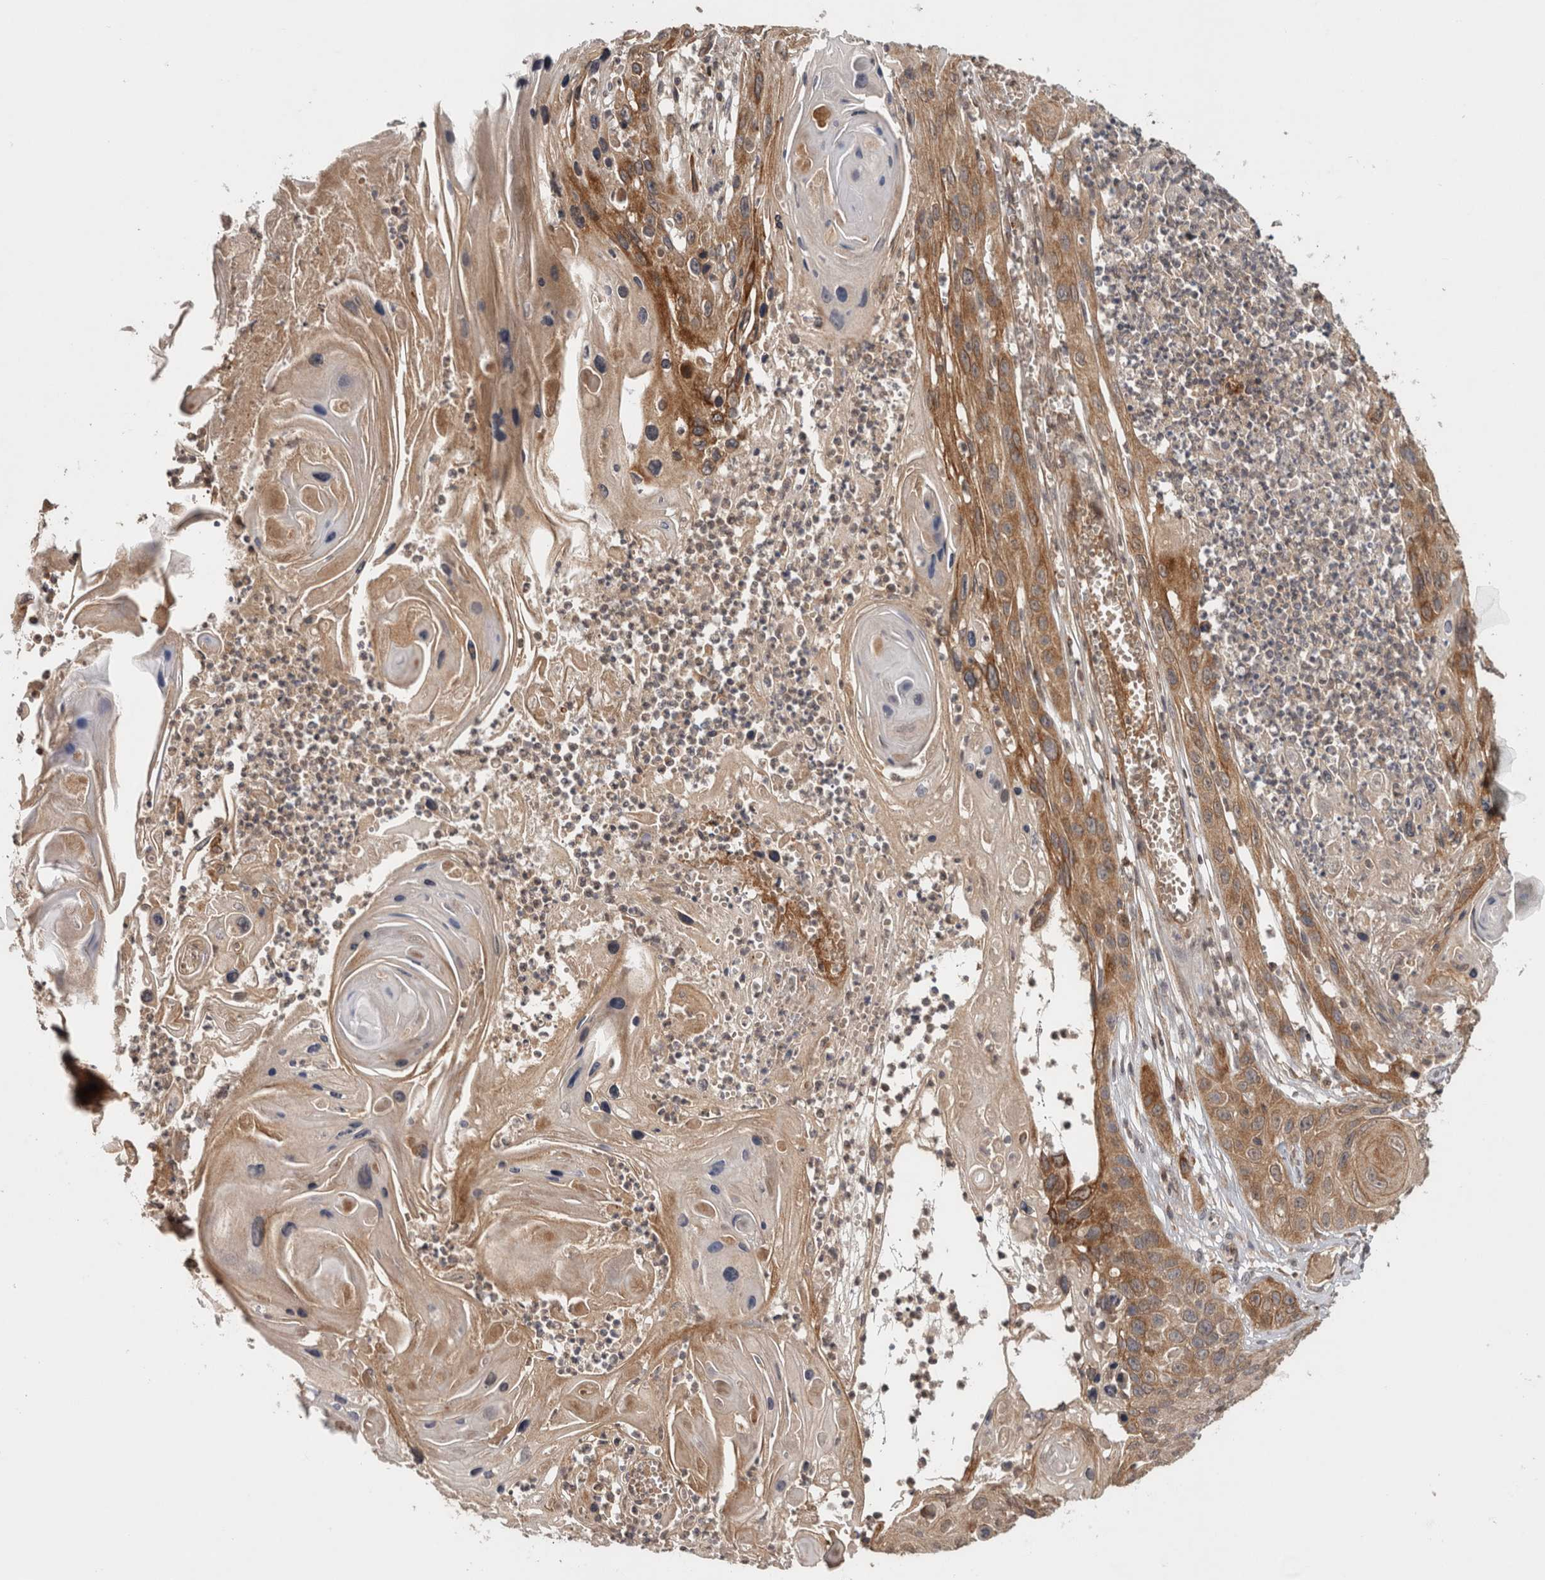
{"staining": {"intensity": "moderate", "quantity": ">75%", "location": "cytoplasmic/membranous"}, "tissue": "skin cancer", "cell_type": "Tumor cells", "image_type": "cancer", "snomed": [{"axis": "morphology", "description": "Squamous cell carcinoma, NOS"}, {"axis": "topography", "description": "Skin"}], "caption": "Immunohistochemistry (IHC) (DAB (3,3'-diaminobenzidine)) staining of squamous cell carcinoma (skin) displays moderate cytoplasmic/membranous protein positivity in approximately >75% of tumor cells.", "gene": "HMOX2", "patient": {"sex": "male", "age": 55}}